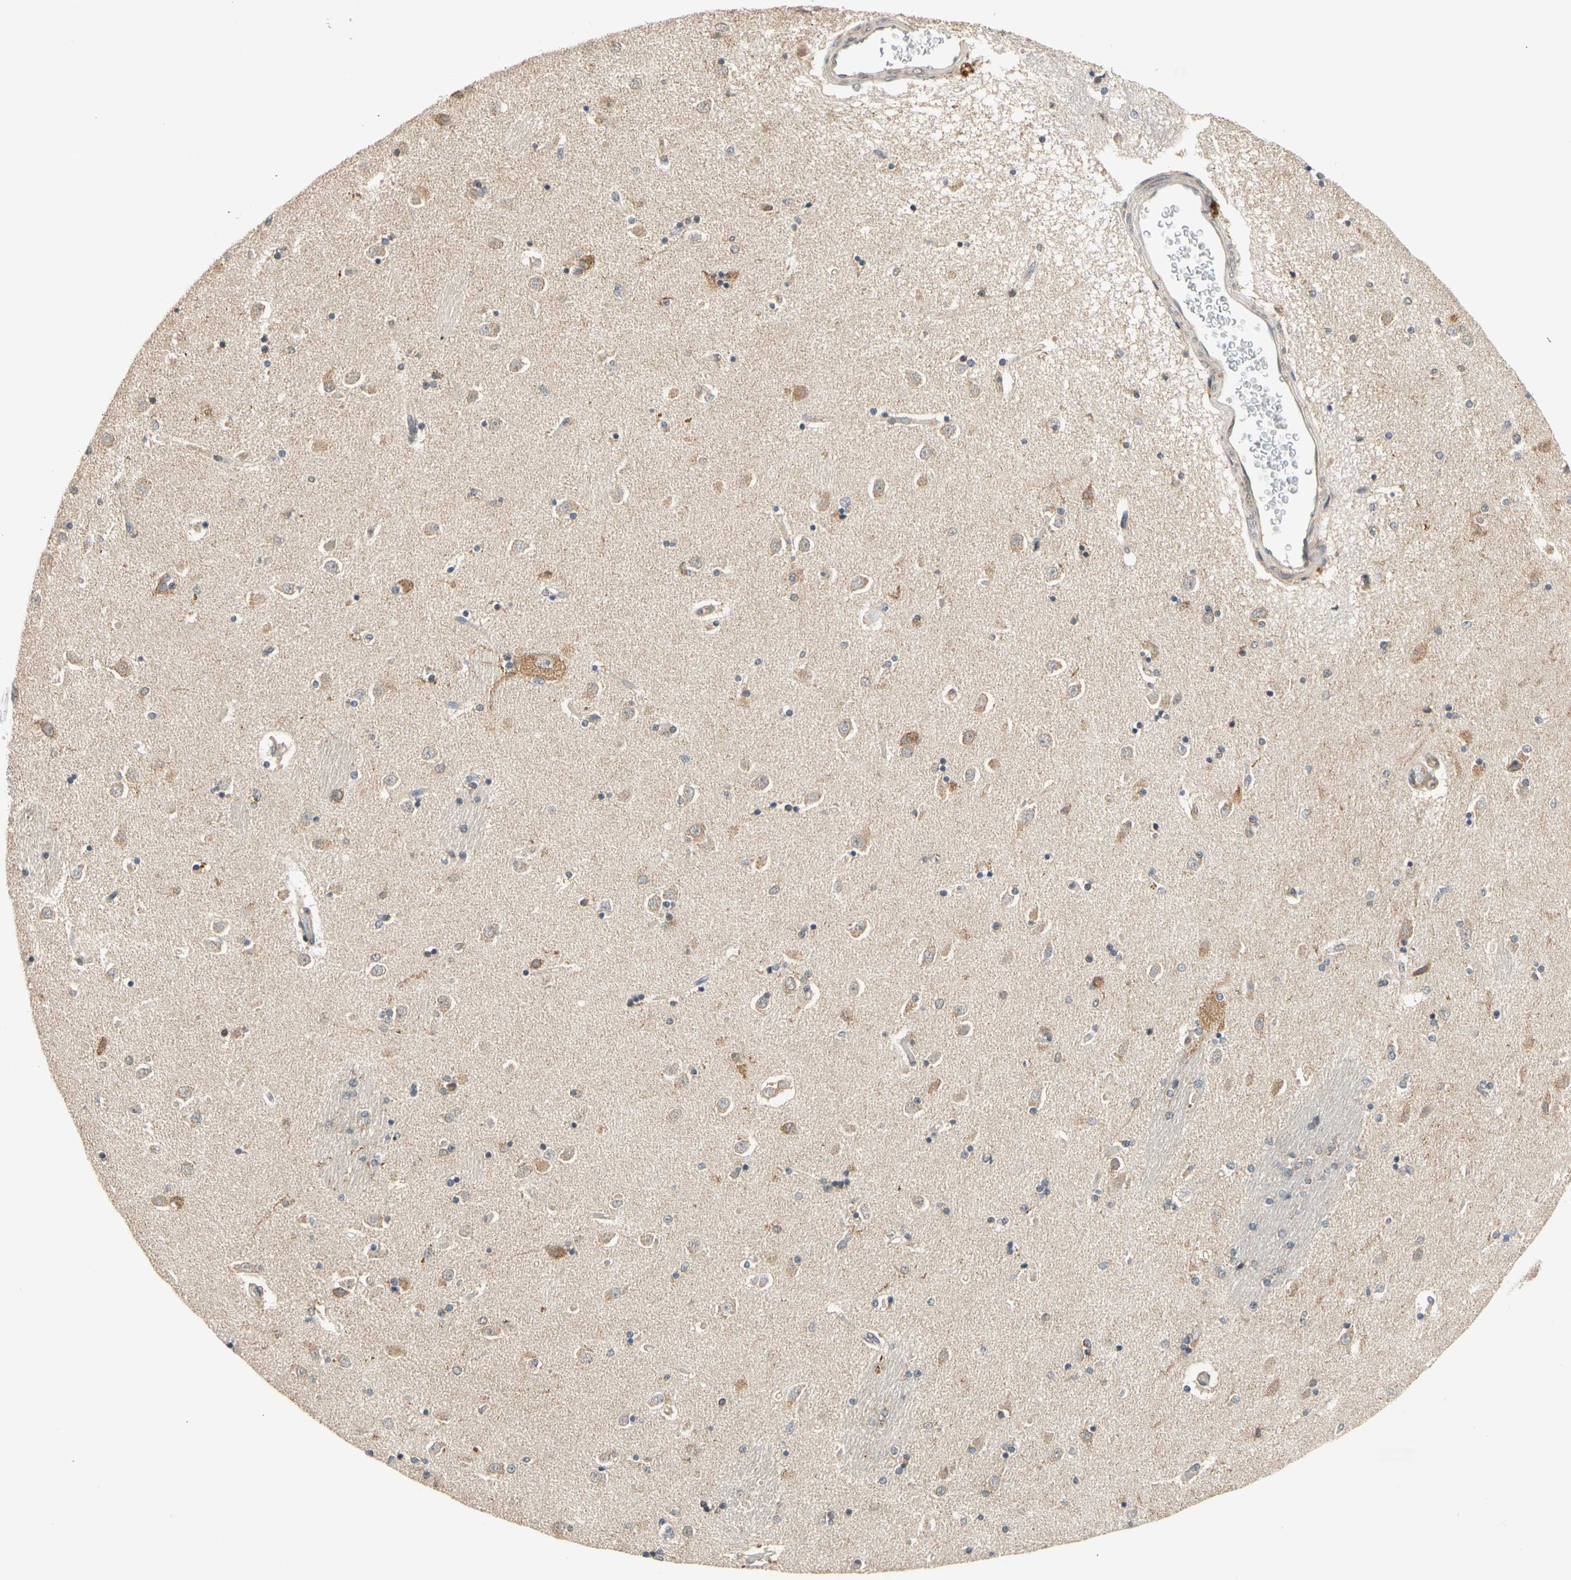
{"staining": {"intensity": "weak", "quantity": "25%-75%", "location": "cytoplasmic/membranous"}, "tissue": "caudate", "cell_type": "Glial cells", "image_type": "normal", "snomed": [{"axis": "morphology", "description": "Normal tissue, NOS"}, {"axis": "topography", "description": "Lateral ventricle wall"}], "caption": "Caudate stained for a protein (brown) shows weak cytoplasmic/membranous positive positivity in approximately 25%-75% of glial cells.", "gene": "ANKHD1", "patient": {"sex": "female", "age": 54}}